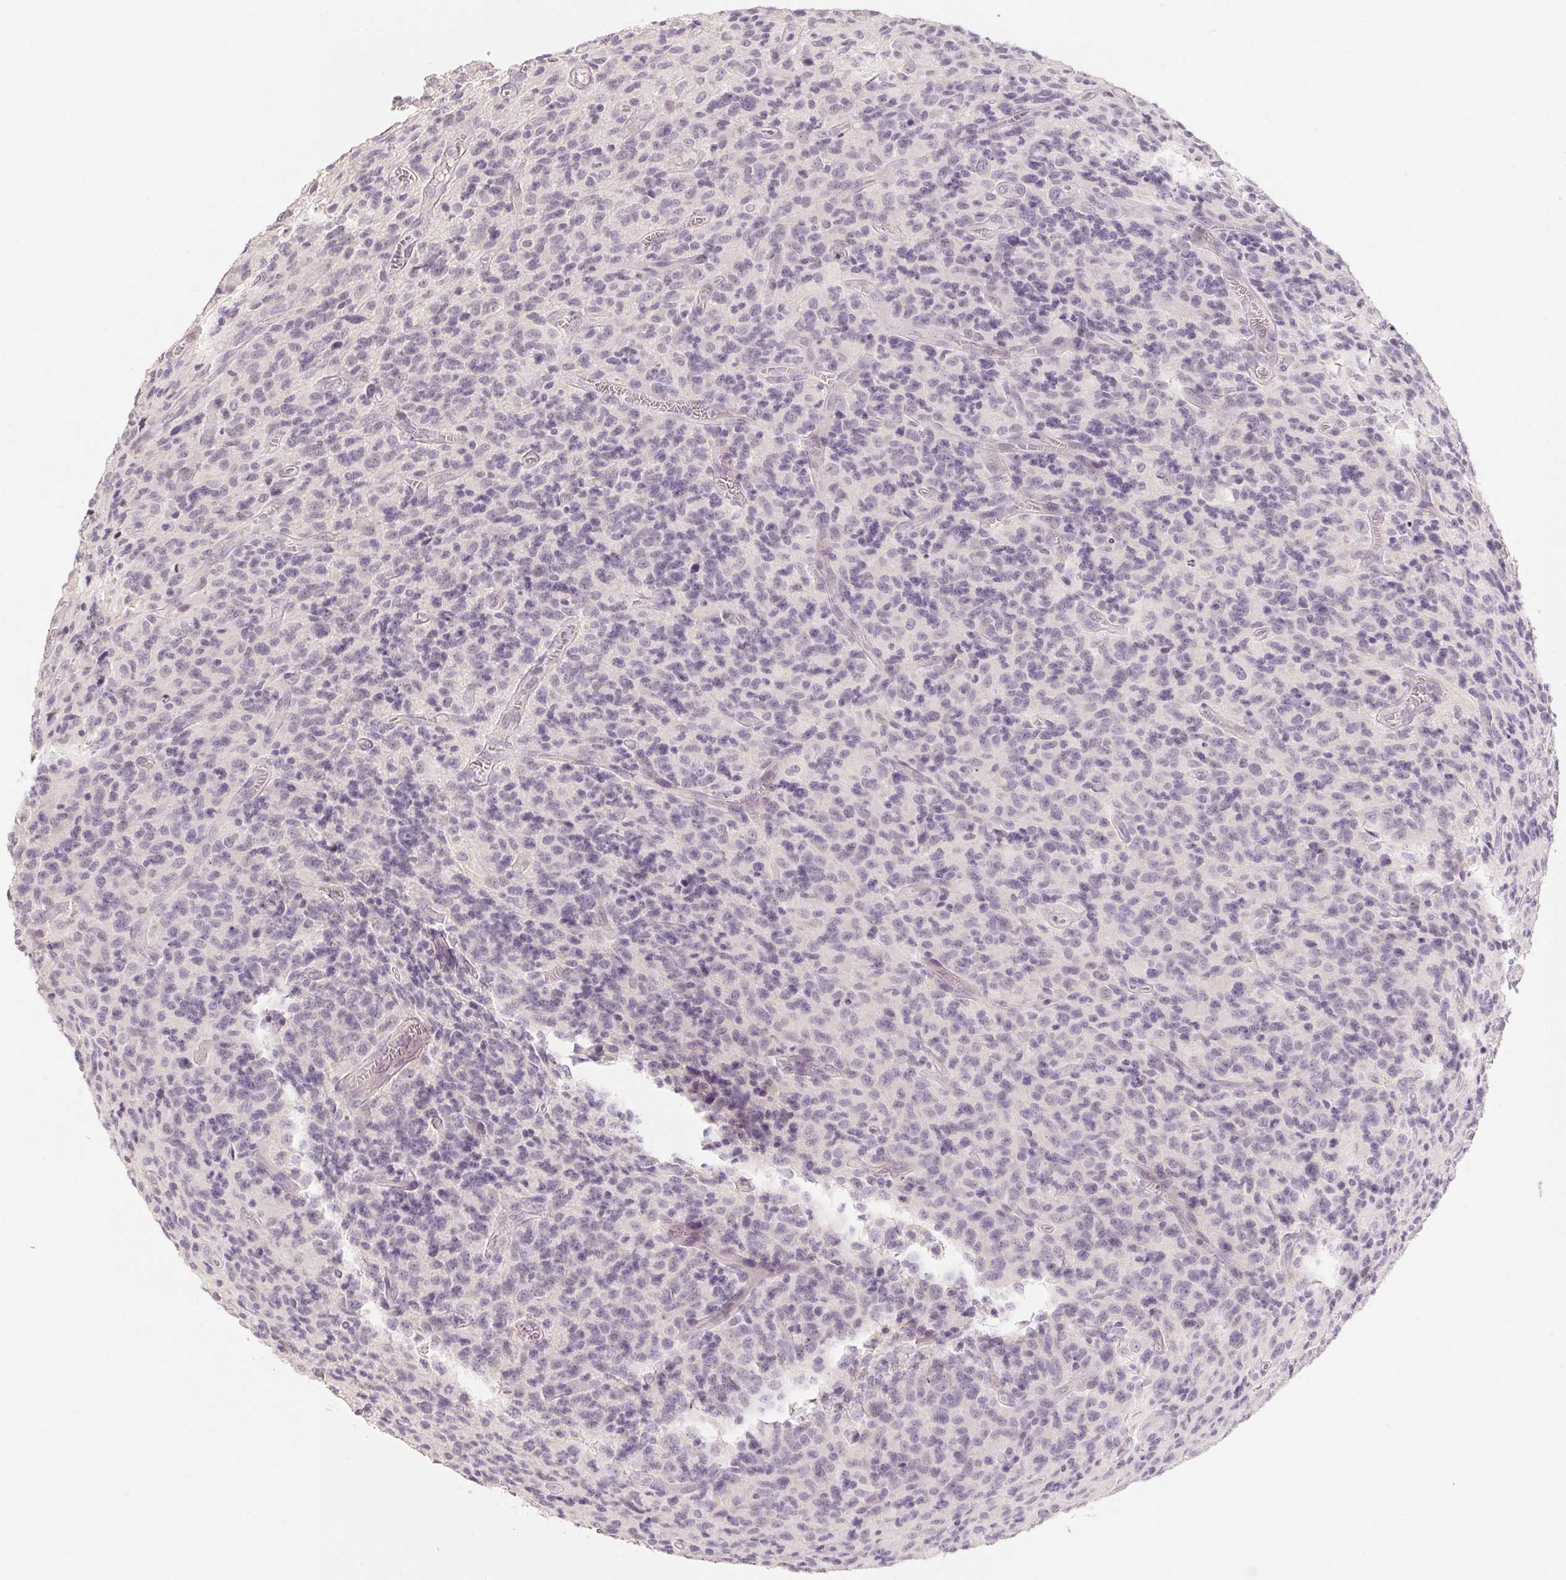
{"staining": {"intensity": "negative", "quantity": "none", "location": "none"}, "tissue": "glioma", "cell_type": "Tumor cells", "image_type": "cancer", "snomed": [{"axis": "morphology", "description": "Glioma, malignant, High grade"}, {"axis": "topography", "description": "Brain"}], "caption": "Immunohistochemistry micrograph of neoplastic tissue: malignant high-grade glioma stained with DAB (3,3'-diaminobenzidine) displays no significant protein expression in tumor cells.", "gene": "CAPZA3", "patient": {"sex": "male", "age": 76}}